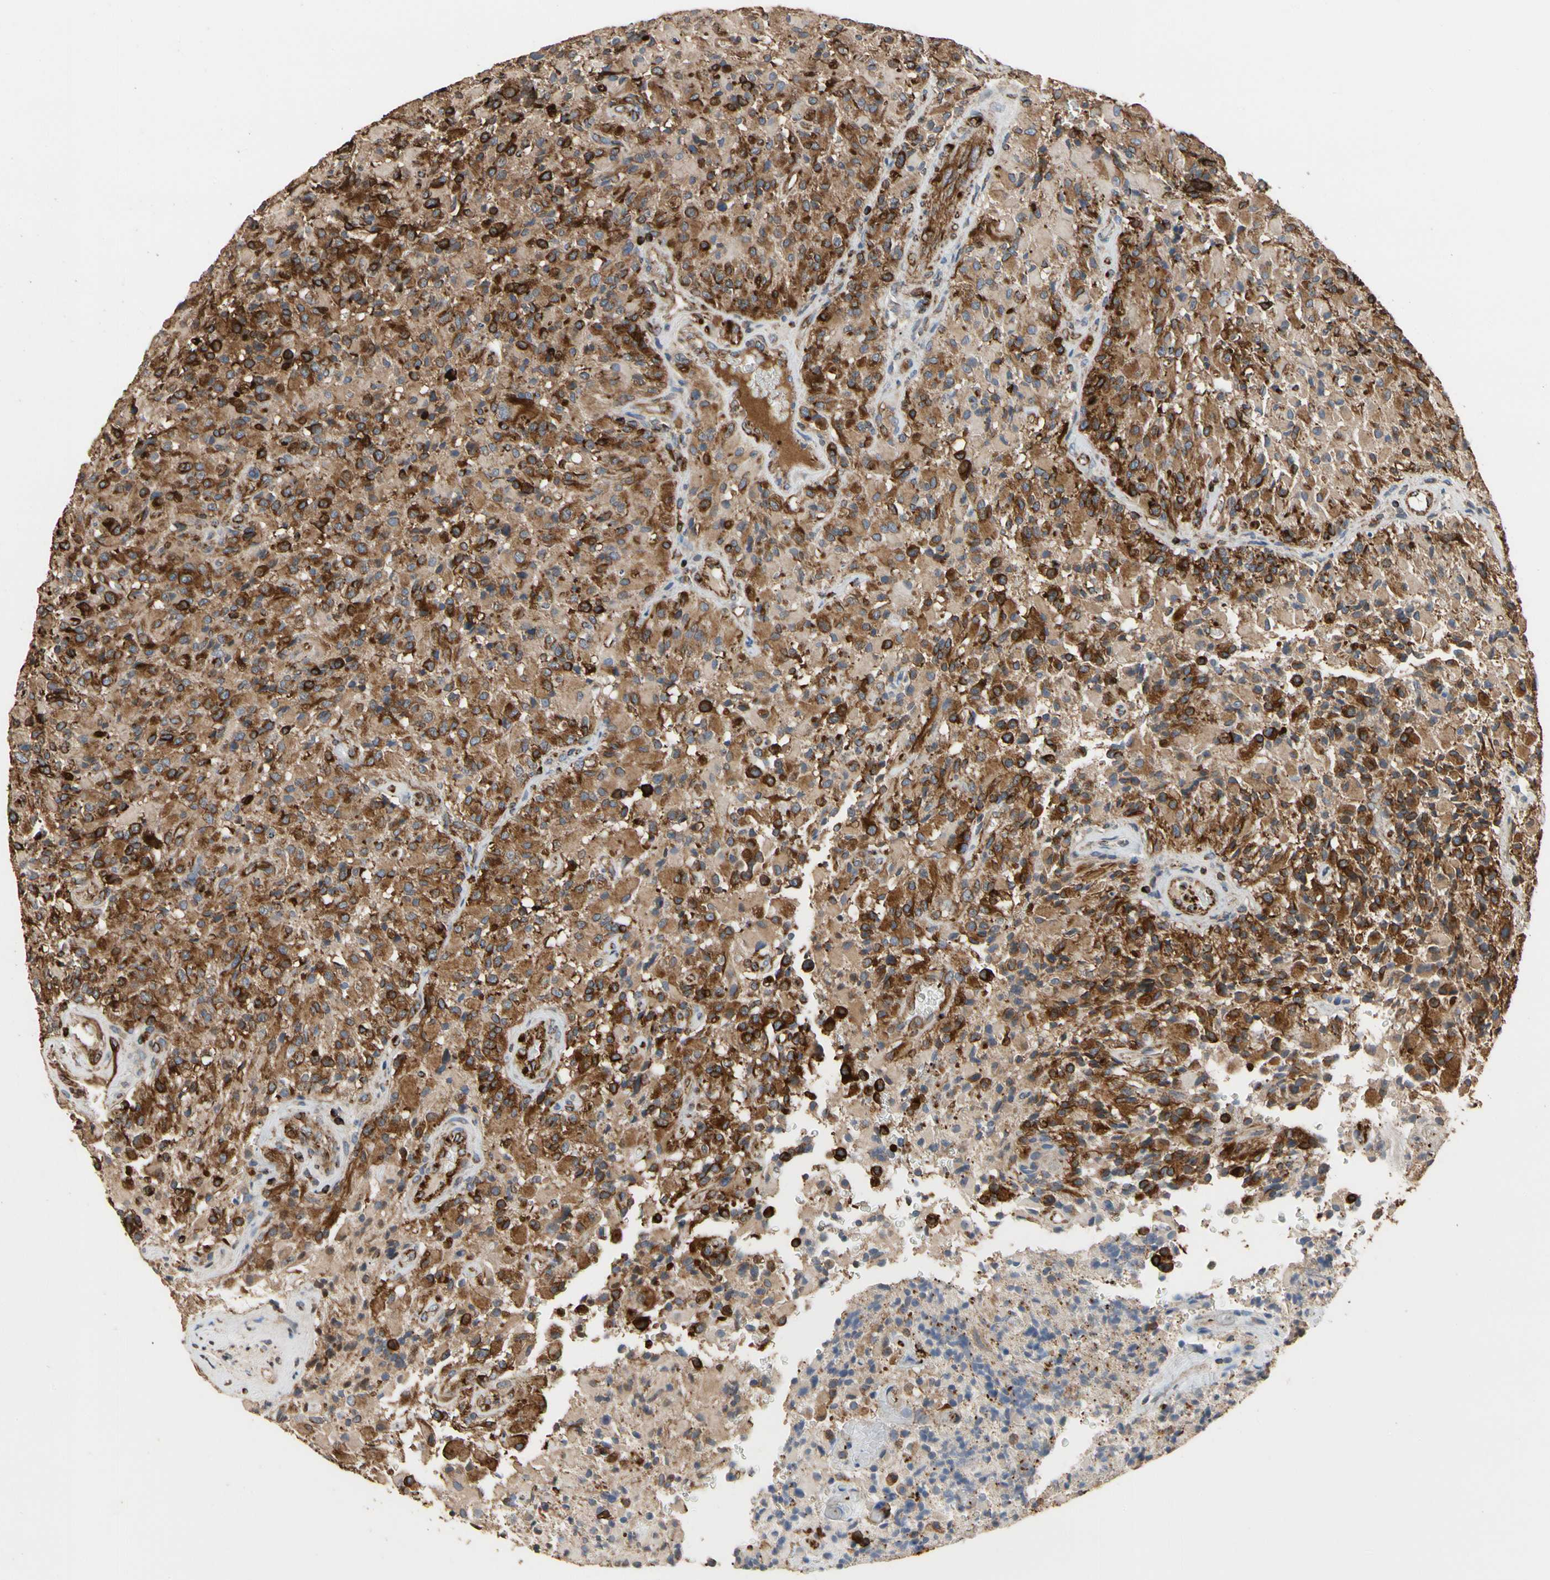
{"staining": {"intensity": "strong", "quantity": "<25%", "location": "cytoplasmic/membranous"}, "tissue": "glioma", "cell_type": "Tumor cells", "image_type": "cancer", "snomed": [{"axis": "morphology", "description": "Glioma, malignant, High grade"}, {"axis": "topography", "description": "Brain"}], "caption": "Human glioma stained with a brown dye demonstrates strong cytoplasmic/membranous positive expression in approximately <25% of tumor cells.", "gene": "TUBA1A", "patient": {"sex": "male", "age": 71}}